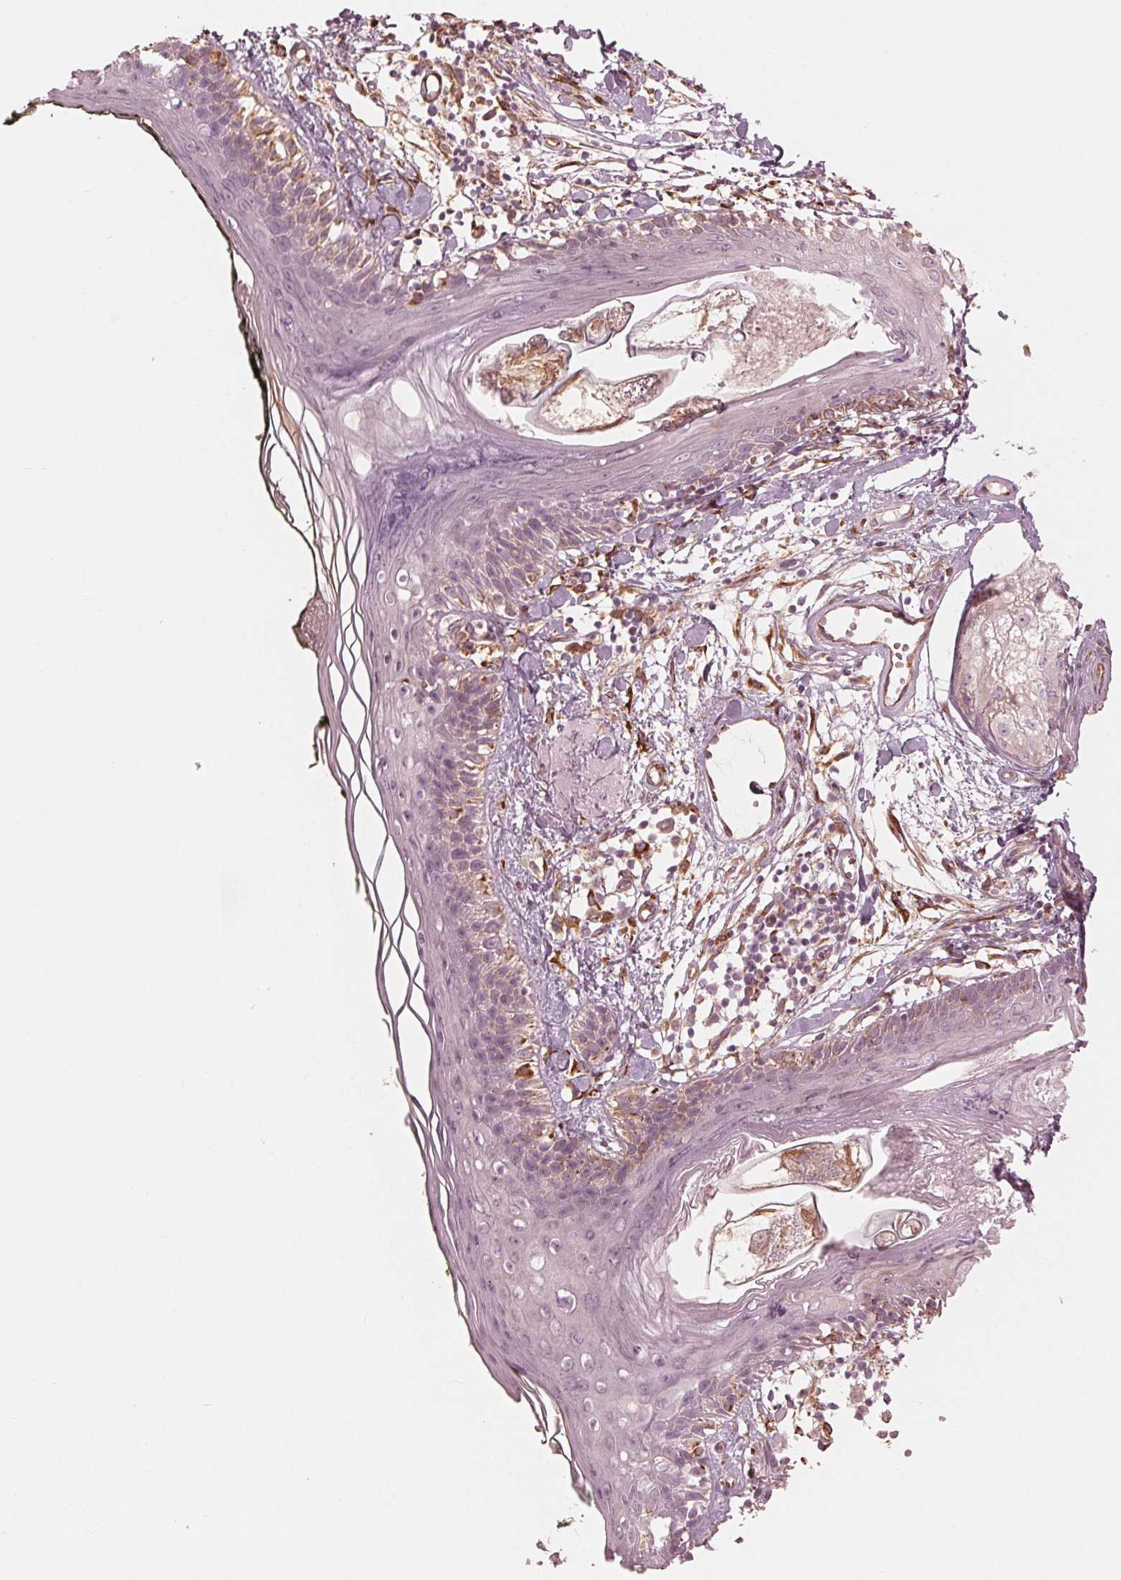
{"staining": {"intensity": "moderate", "quantity": ">75%", "location": "cytoplasmic/membranous"}, "tissue": "skin", "cell_type": "Fibroblasts", "image_type": "normal", "snomed": [{"axis": "morphology", "description": "Normal tissue, NOS"}, {"axis": "topography", "description": "Skin"}], "caption": "This histopathology image displays immunohistochemistry (IHC) staining of unremarkable skin, with medium moderate cytoplasmic/membranous expression in about >75% of fibroblasts.", "gene": "IKBIP", "patient": {"sex": "male", "age": 76}}